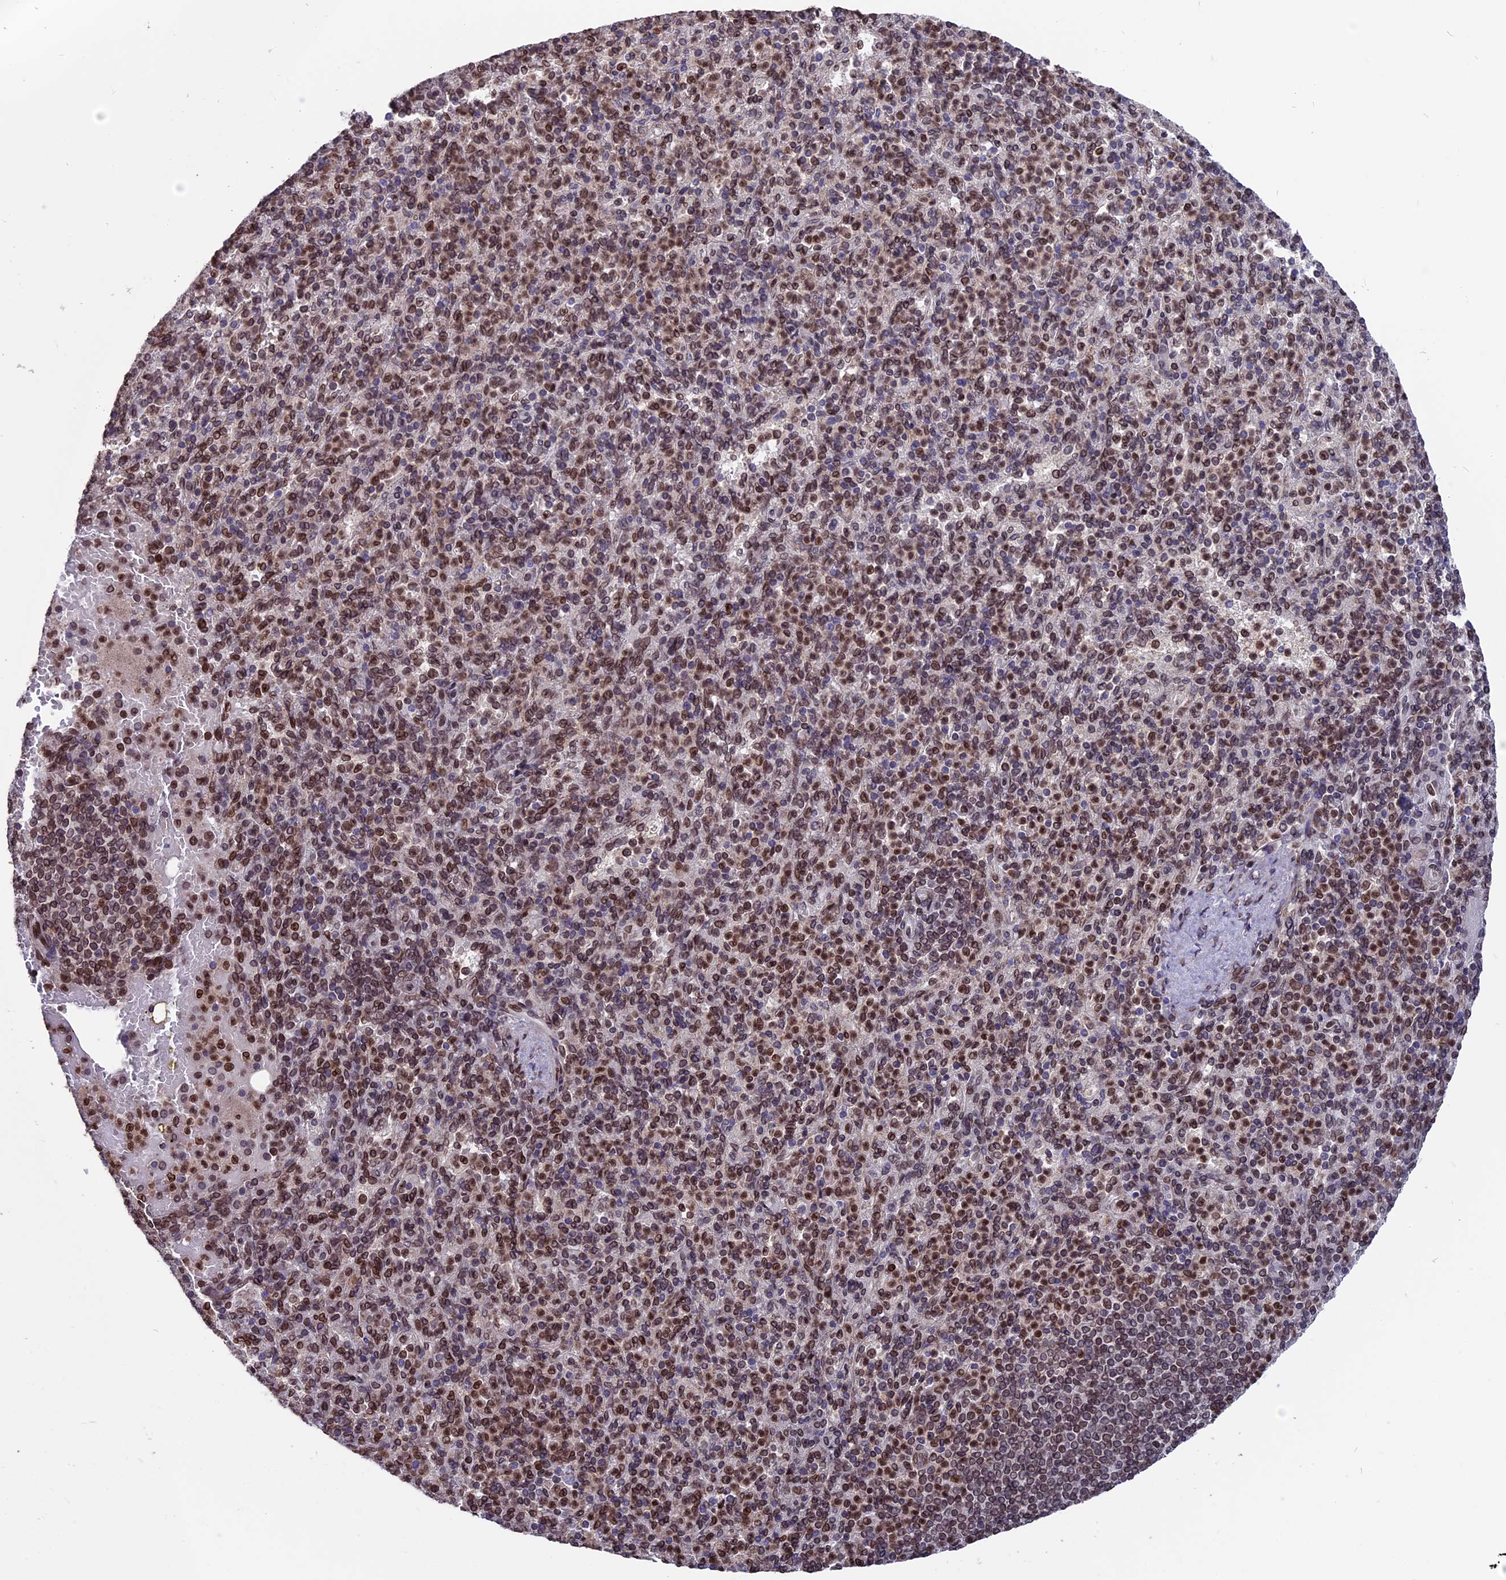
{"staining": {"intensity": "moderate", "quantity": ">75%", "location": "cytoplasmic/membranous,nuclear"}, "tissue": "spleen", "cell_type": "Cells in red pulp", "image_type": "normal", "snomed": [{"axis": "morphology", "description": "Normal tissue, NOS"}, {"axis": "topography", "description": "Spleen"}], "caption": "Protein staining of normal spleen reveals moderate cytoplasmic/membranous,nuclear expression in about >75% of cells in red pulp.", "gene": "PTCHD4", "patient": {"sex": "female", "age": 74}}